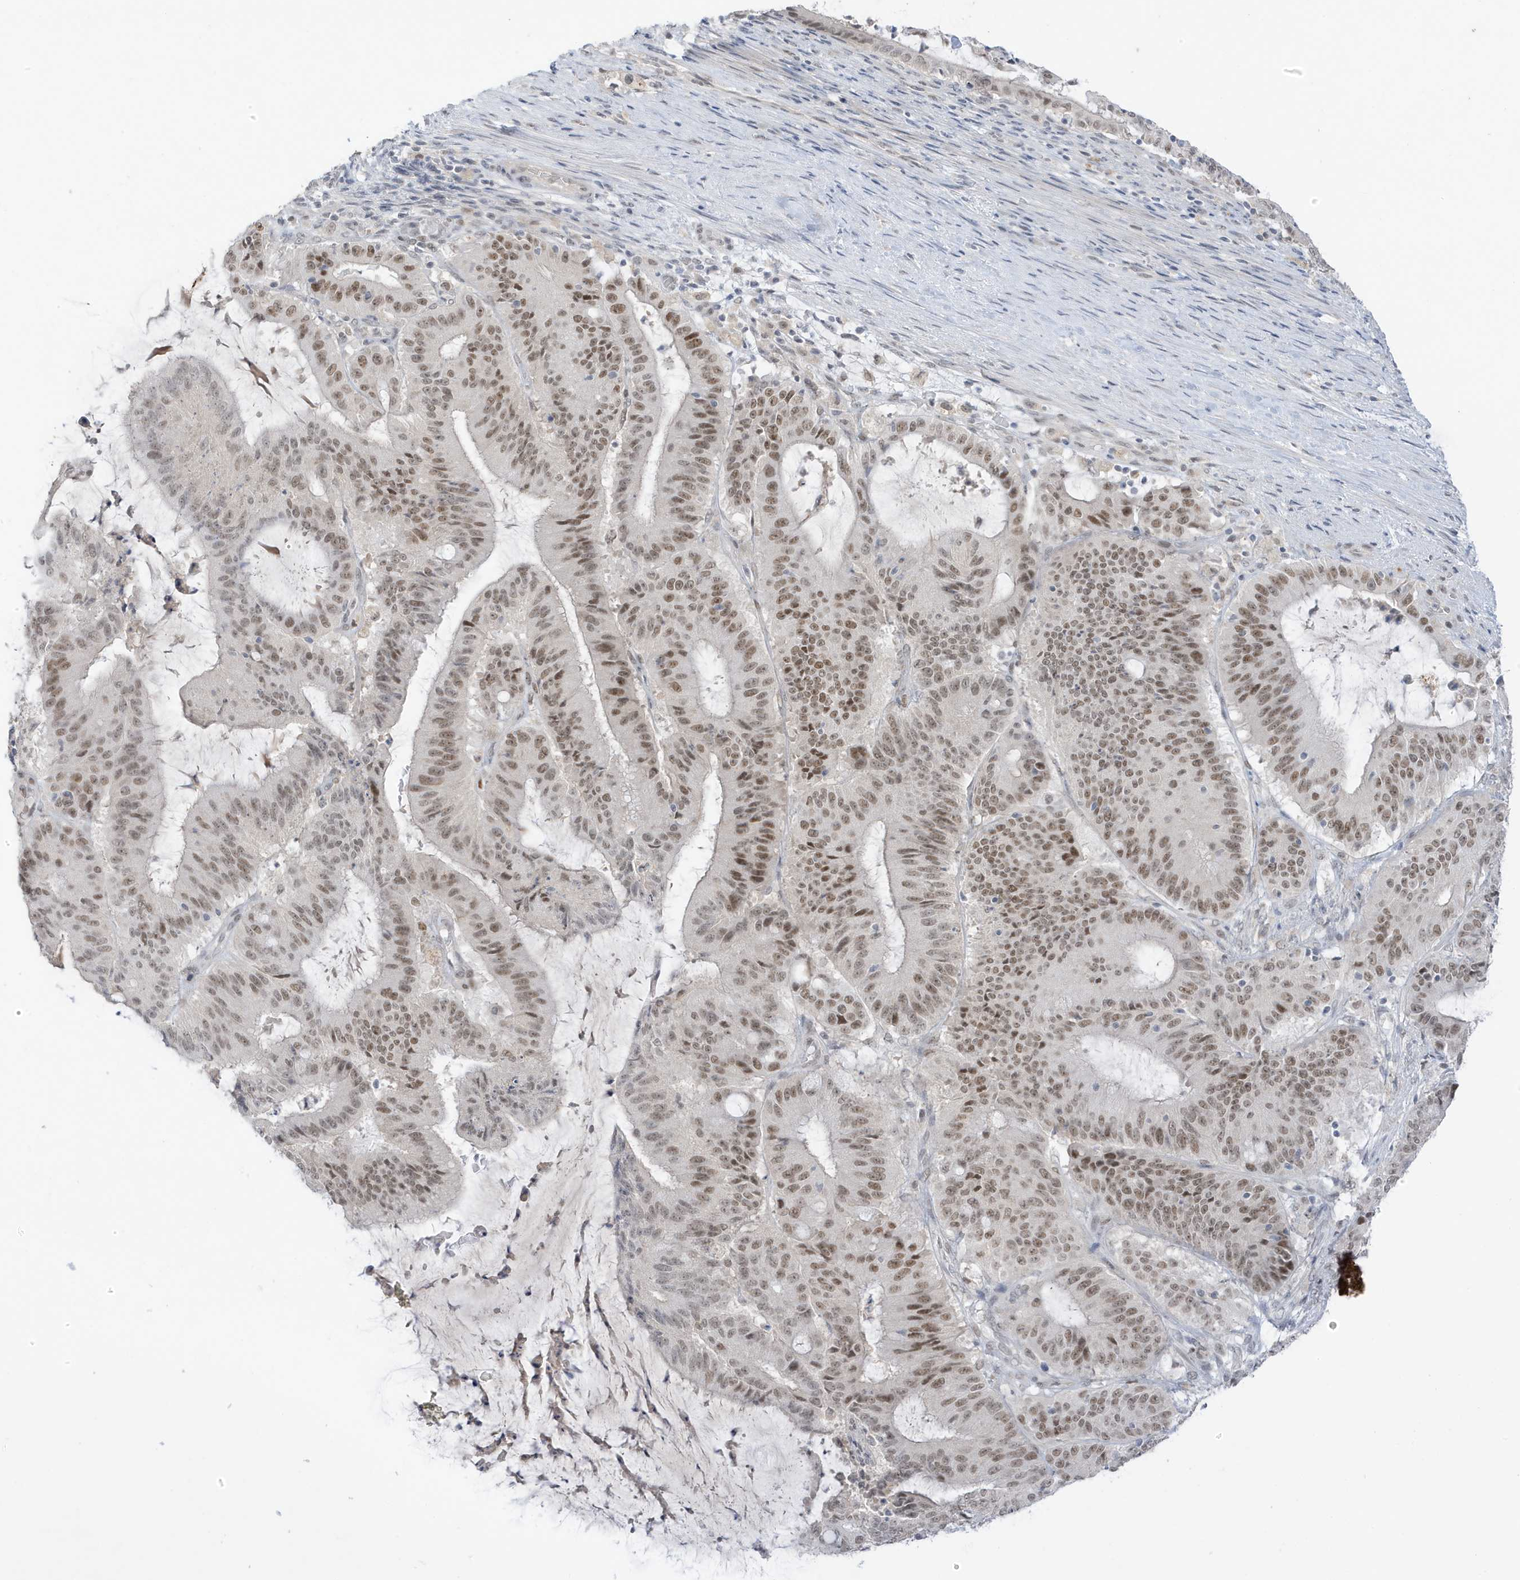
{"staining": {"intensity": "moderate", "quantity": ">75%", "location": "nuclear"}, "tissue": "liver cancer", "cell_type": "Tumor cells", "image_type": "cancer", "snomed": [{"axis": "morphology", "description": "Normal tissue, NOS"}, {"axis": "morphology", "description": "Cholangiocarcinoma"}, {"axis": "topography", "description": "Liver"}, {"axis": "topography", "description": "Peripheral nerve tissue"}], "caption": "IHC image of liver cancer (cholangiocarcinoma) stained for a protein (brown), which shows medium levels of moderate nuclear positivity in approximately >75% of tumor cells.", "gene": "MSL3", "patient": {"sex": "female", "age": 73}}